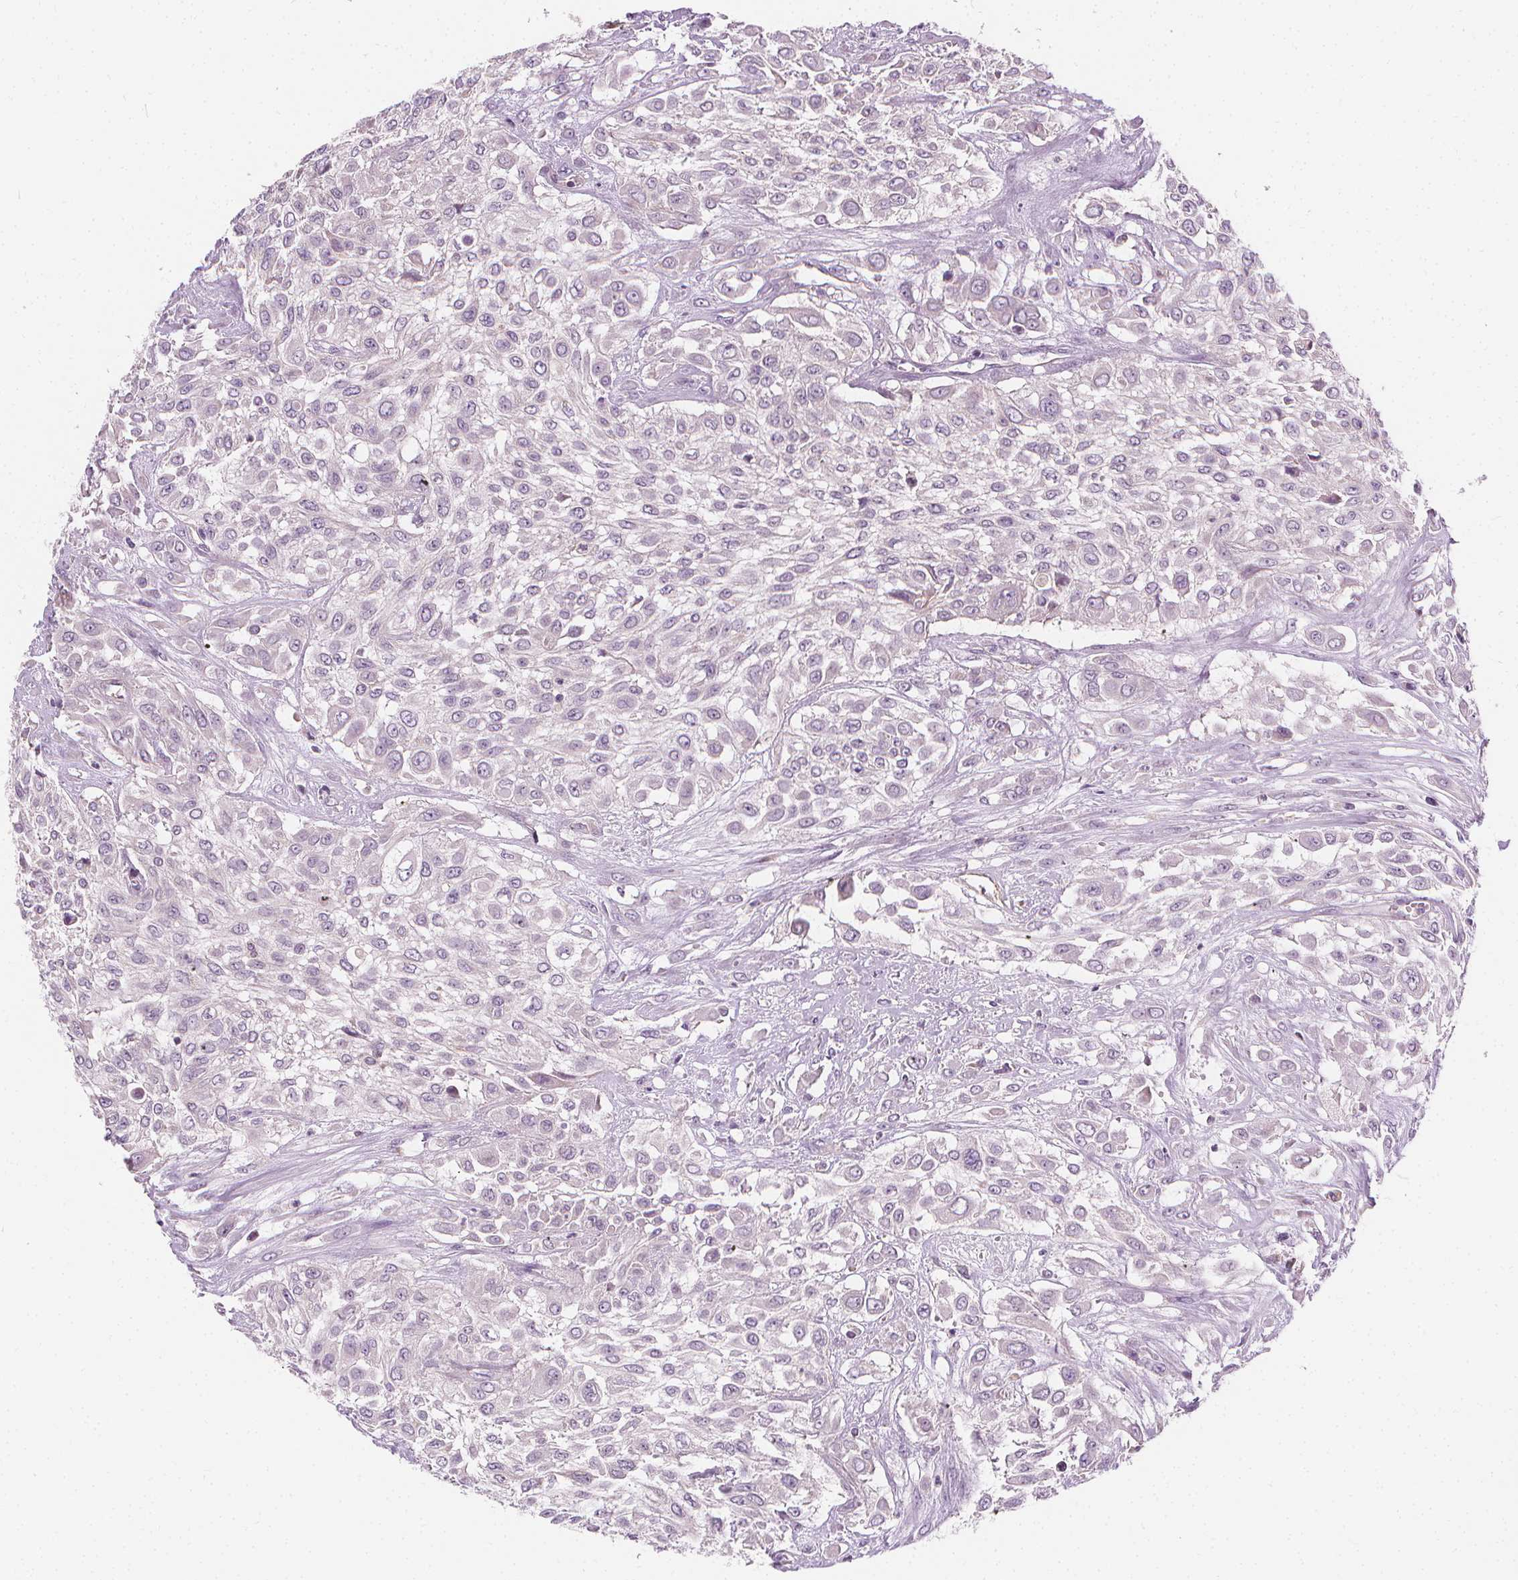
{"staining": {"intensity": "negative", "quantity": "none", "location": "none"}, "tissue": "urothelial cancer", "cell_type": "Tumor cells", "image_type": "cancer", "snomed": [{"axis": "morphology", "description": "Urothelial carcinoma, High grade"}, {"axis": "topography", "description": "Urinary bladder"}], "caption": "This is an immunohistochemistry (IHC) image of urothelial carcinoma (high-grade). There is no expression in tumor cells.", "gene": "RAB20", "patient": {"sex": "male", "age": 57}}